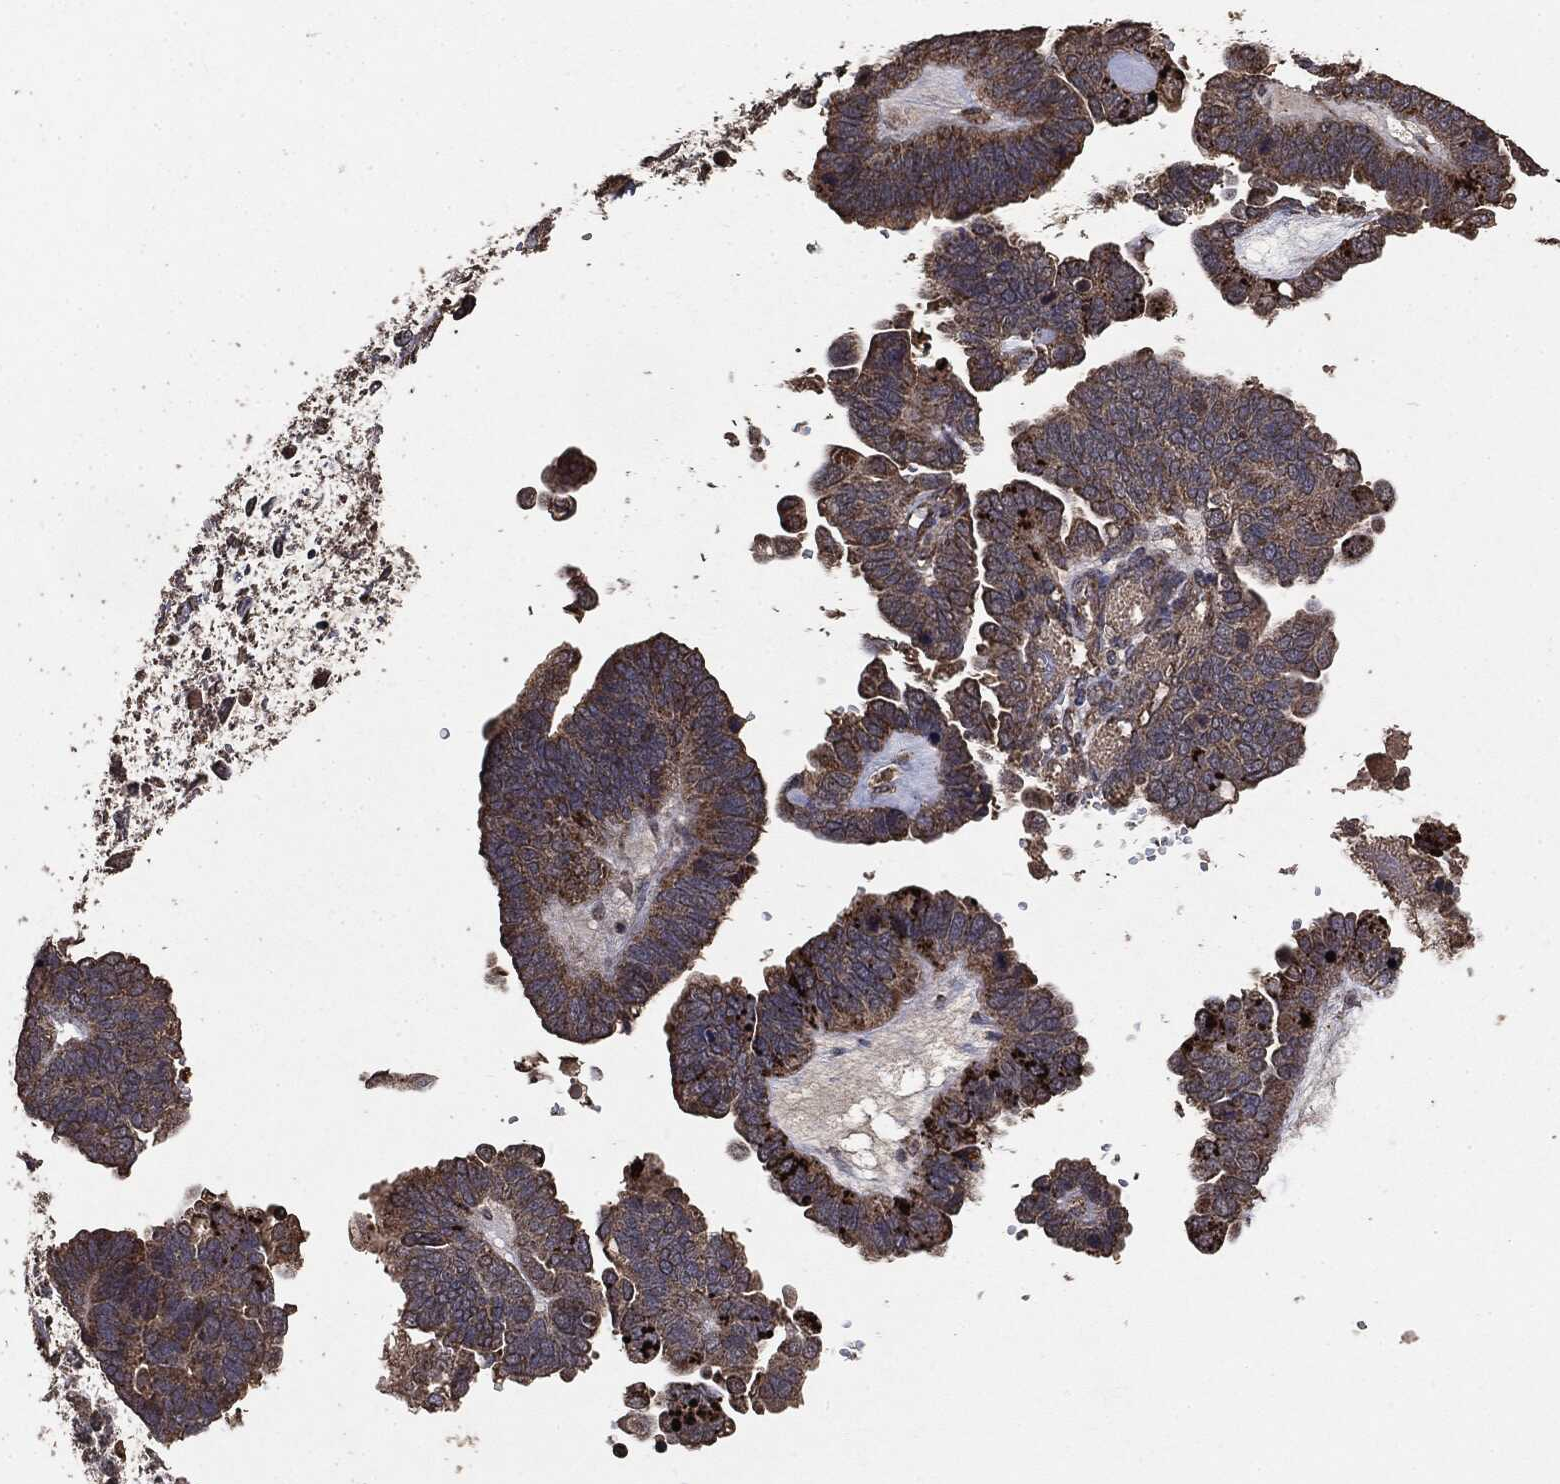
{"staining": {"intensity": "moderate", "quantity": ">75%", "location": "cytoplasmic/membranous"}, "tissue": "ovarian cancer", "cell_type": "Tumor cells", "image_type": "cancer", "snomed": [{"axis": "morphology", "description": "Cystadenocarcinoma, serous, NOS"}, {"axis": "topography", "description": "Ovary"}], "caption": "A histopathology image of human ovarian serous cystadenocarcinoma stained for a protein exhibits moderate cytoplasmic/membranous brown staining in tumor cells.", "gene": "MTOR", "patient": {"sex": "female", "age": 51}}